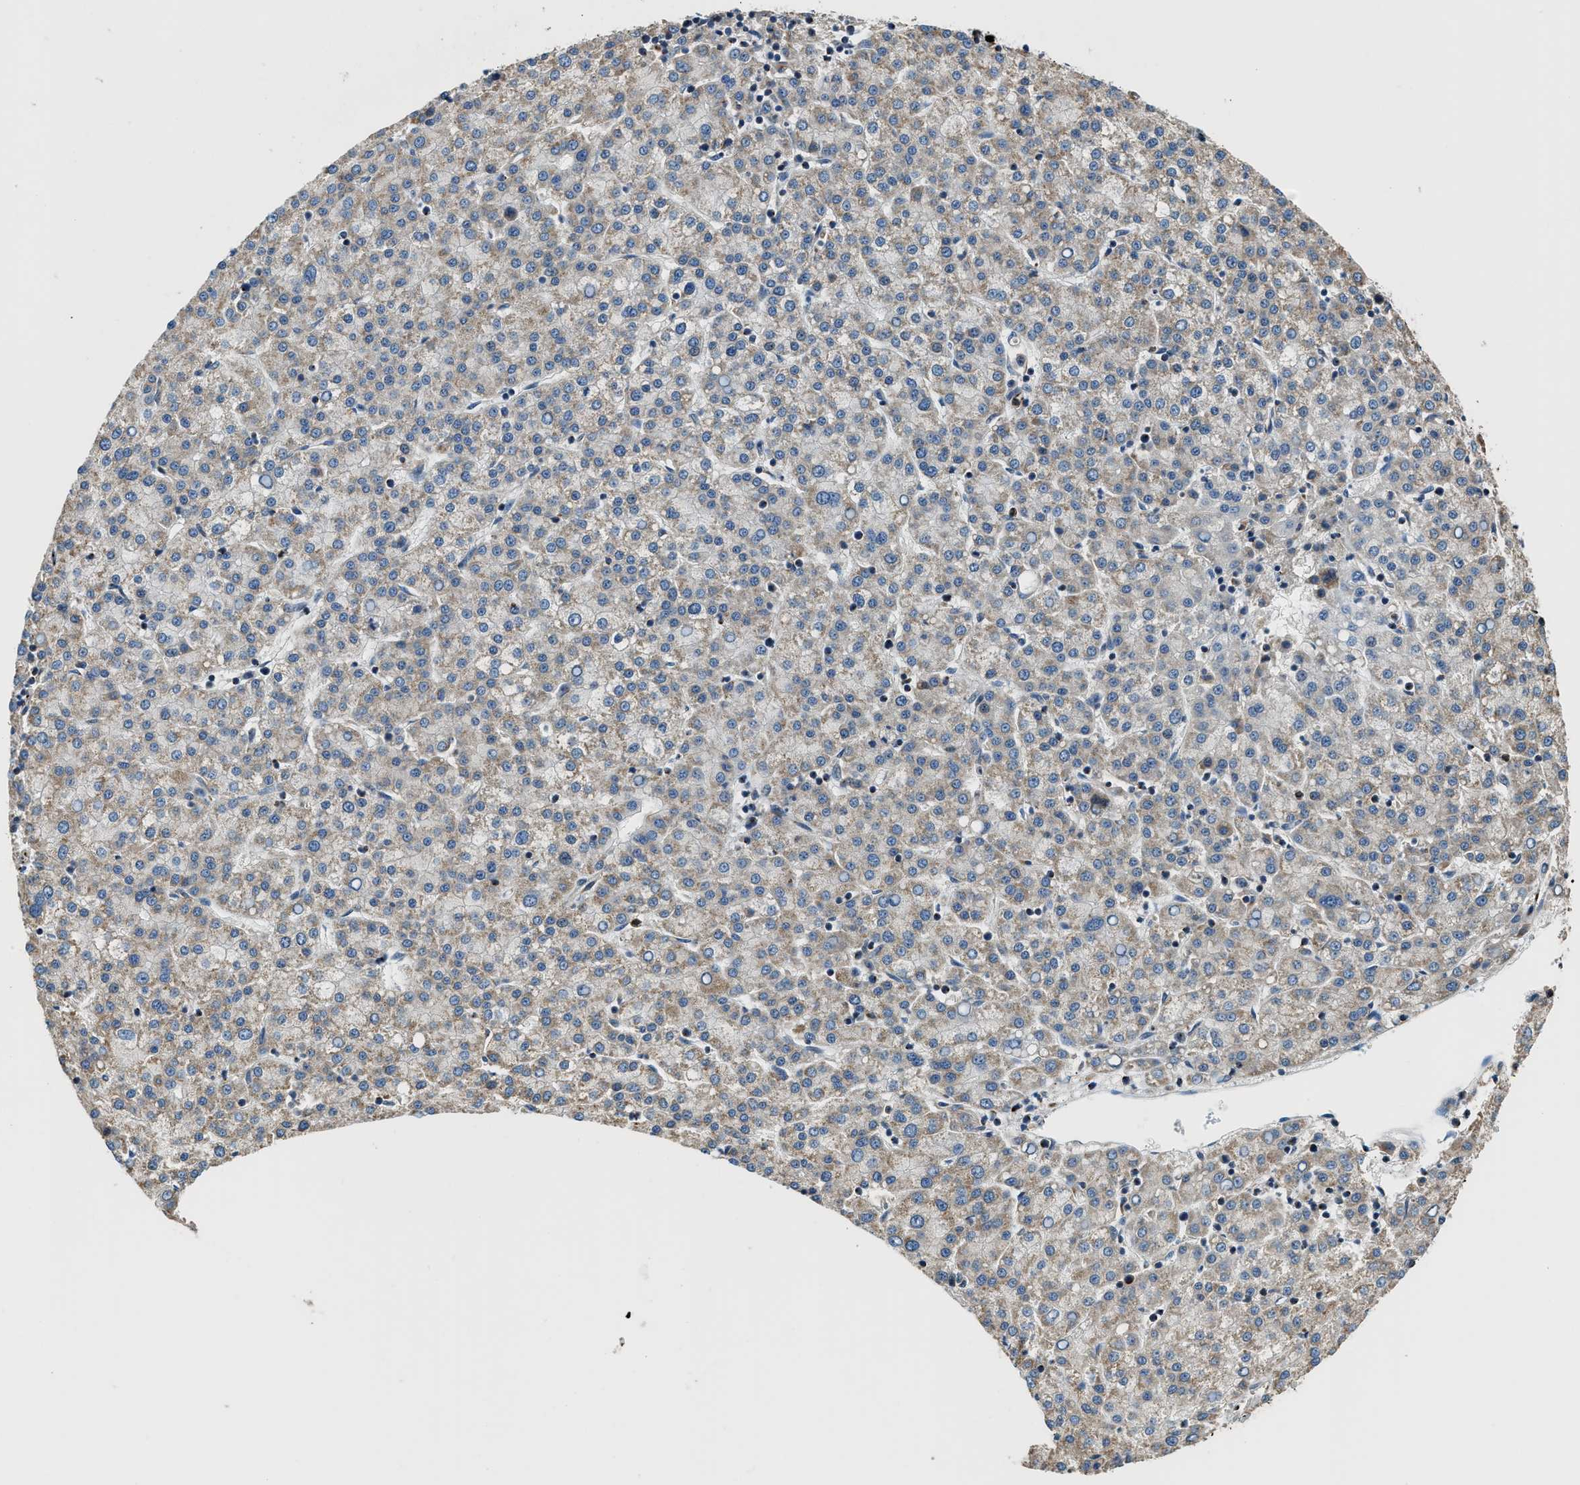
{"staining": {"intensity": "weak", "quantity": ">75%", "location": "cytoplasmic/membranous"}, "tissue": "liver cancer", "cell_type": "Tumor cells", "image_type": "cancer", "snomed": [{"axis": "morphology", "description": "Carcinoma, Hepatocellular, NOS"}, {"axis": "topography", "description": "Liver"}], "caption": "DAB immunohistochemical staining of human liver cancer (hepatocellular carcinoma) demonstrates weak cytoplasmic/membranous protein expression in approximately >75% of tumor cells.", "gene": "FUT8", "patient": {"sex": "female", "age": 58}}